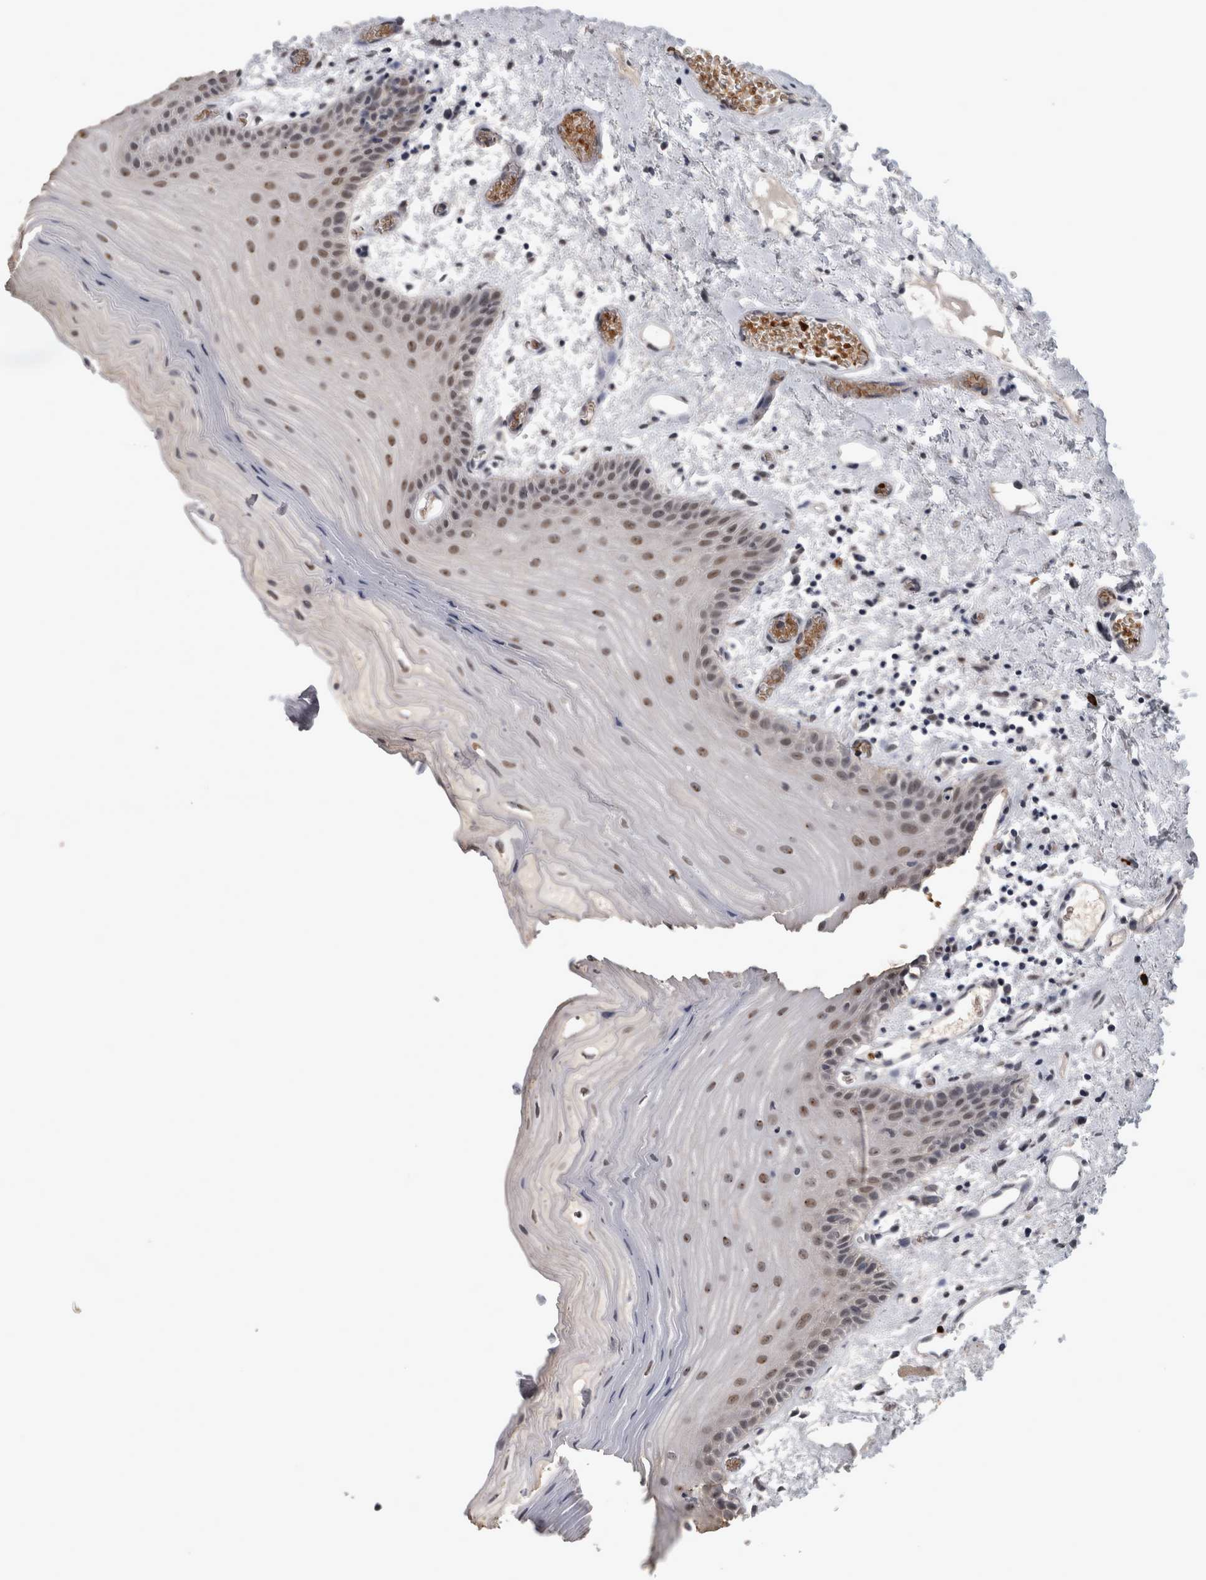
{"staining": {"intensity": "moderate", "quantity": ">75%", "location": "nuclear"}, "tissue": "oral mucosa", "cell_type": "Squamous epithelial cells", "image_type": "normal", "snomed": [{"axis": "morphology", "description": "Normal tissue, NOS"}, {"axis": "topography", "description": "Oral tissue"}], "caption": "Normal oral mucosa was stained to show a protein in brown. There is medium levels of moderate nuclear staining in about >75% of squamous epithelial cells. (Brightfield microscopy of DAB IHC at high magnification).", "gene": "PEBP4", "patient": {"sex": "male", "age": 52}}